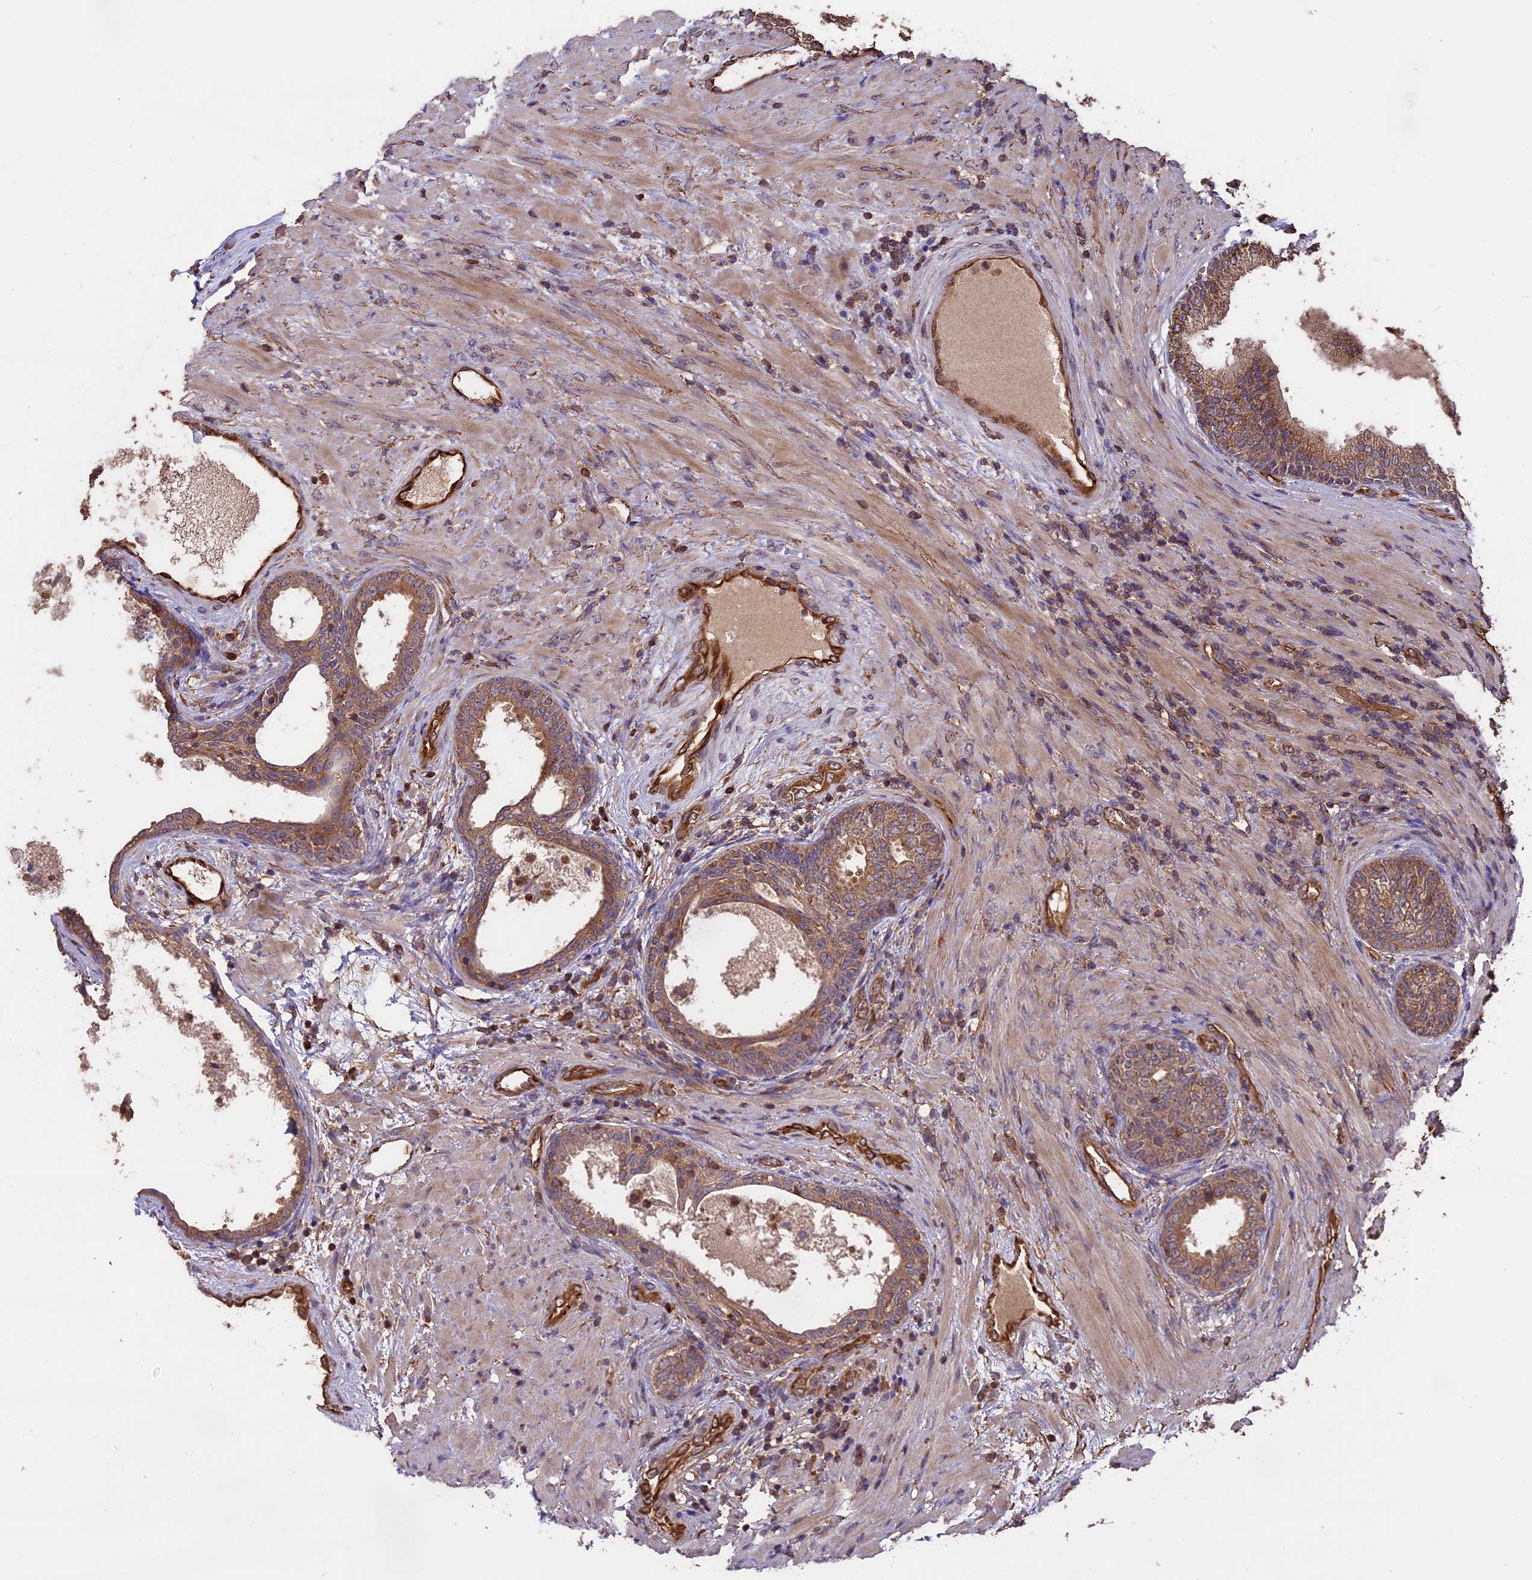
{"staining": {"intensity": "moderate", "quantity": ">75%", "location": "cytoplasmic/membranous"}, "tissue": "prostate", "cell_type": "Glandular cells", "image_type": "normal", "snomed": [{"axis": "morphology", "description": "Normal tissue, NOS"}, {"axis": "topography", "description": "Prostate"}], "caption": "Immunohistochemical staining of normal human prostate reveals medium levels of moderate cytoplasmic/membranous staining in approximately >75% of glandular cells. The staining was performed using DAB to visualize the protein expression in brown, while the nuclei were stained in blue with hematoxylin (Magnification: 20x).", "gene": "TTLL10", "patient": {"sex": "male", "age": 76}}